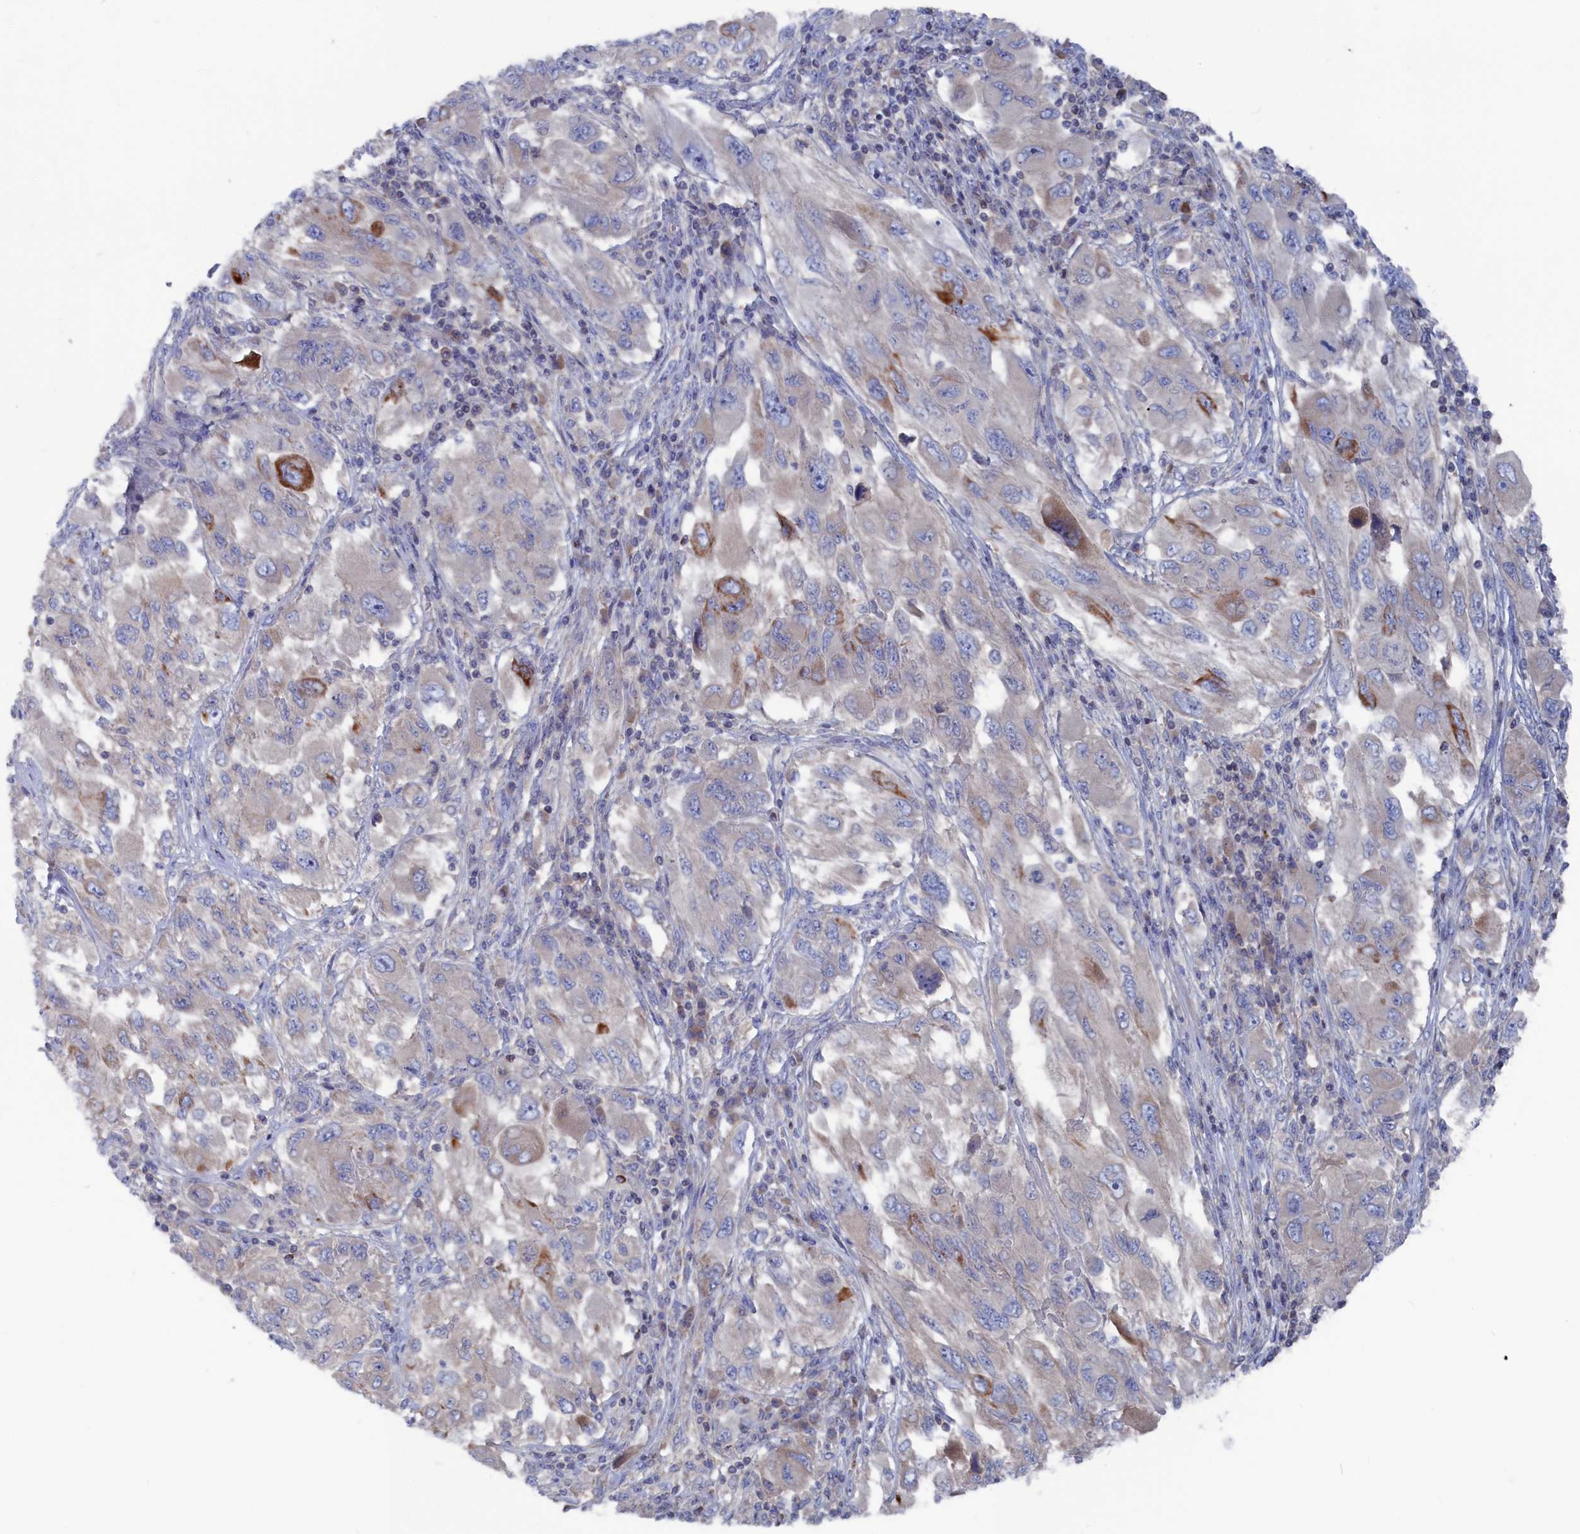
{"staining": {"intensity": "strong", "quantity": "<25%", "location": "cytoplasmic/membranous"}, "tissue": "melanoma", "cell_type": "Tumor cells", "image_type": "cancer", "snomed": [{"axis": "morphology", "description": "Malignant melanoma, NOS"}, {"axis": "topography", "description": "Skin"}], "caption": "A brown stain highlights strong cytoplasmic/membranous staining of a protein in melanoma tumor cells.", "gene": "CEND1", "patient": {"sex": "female", "age": 91}}